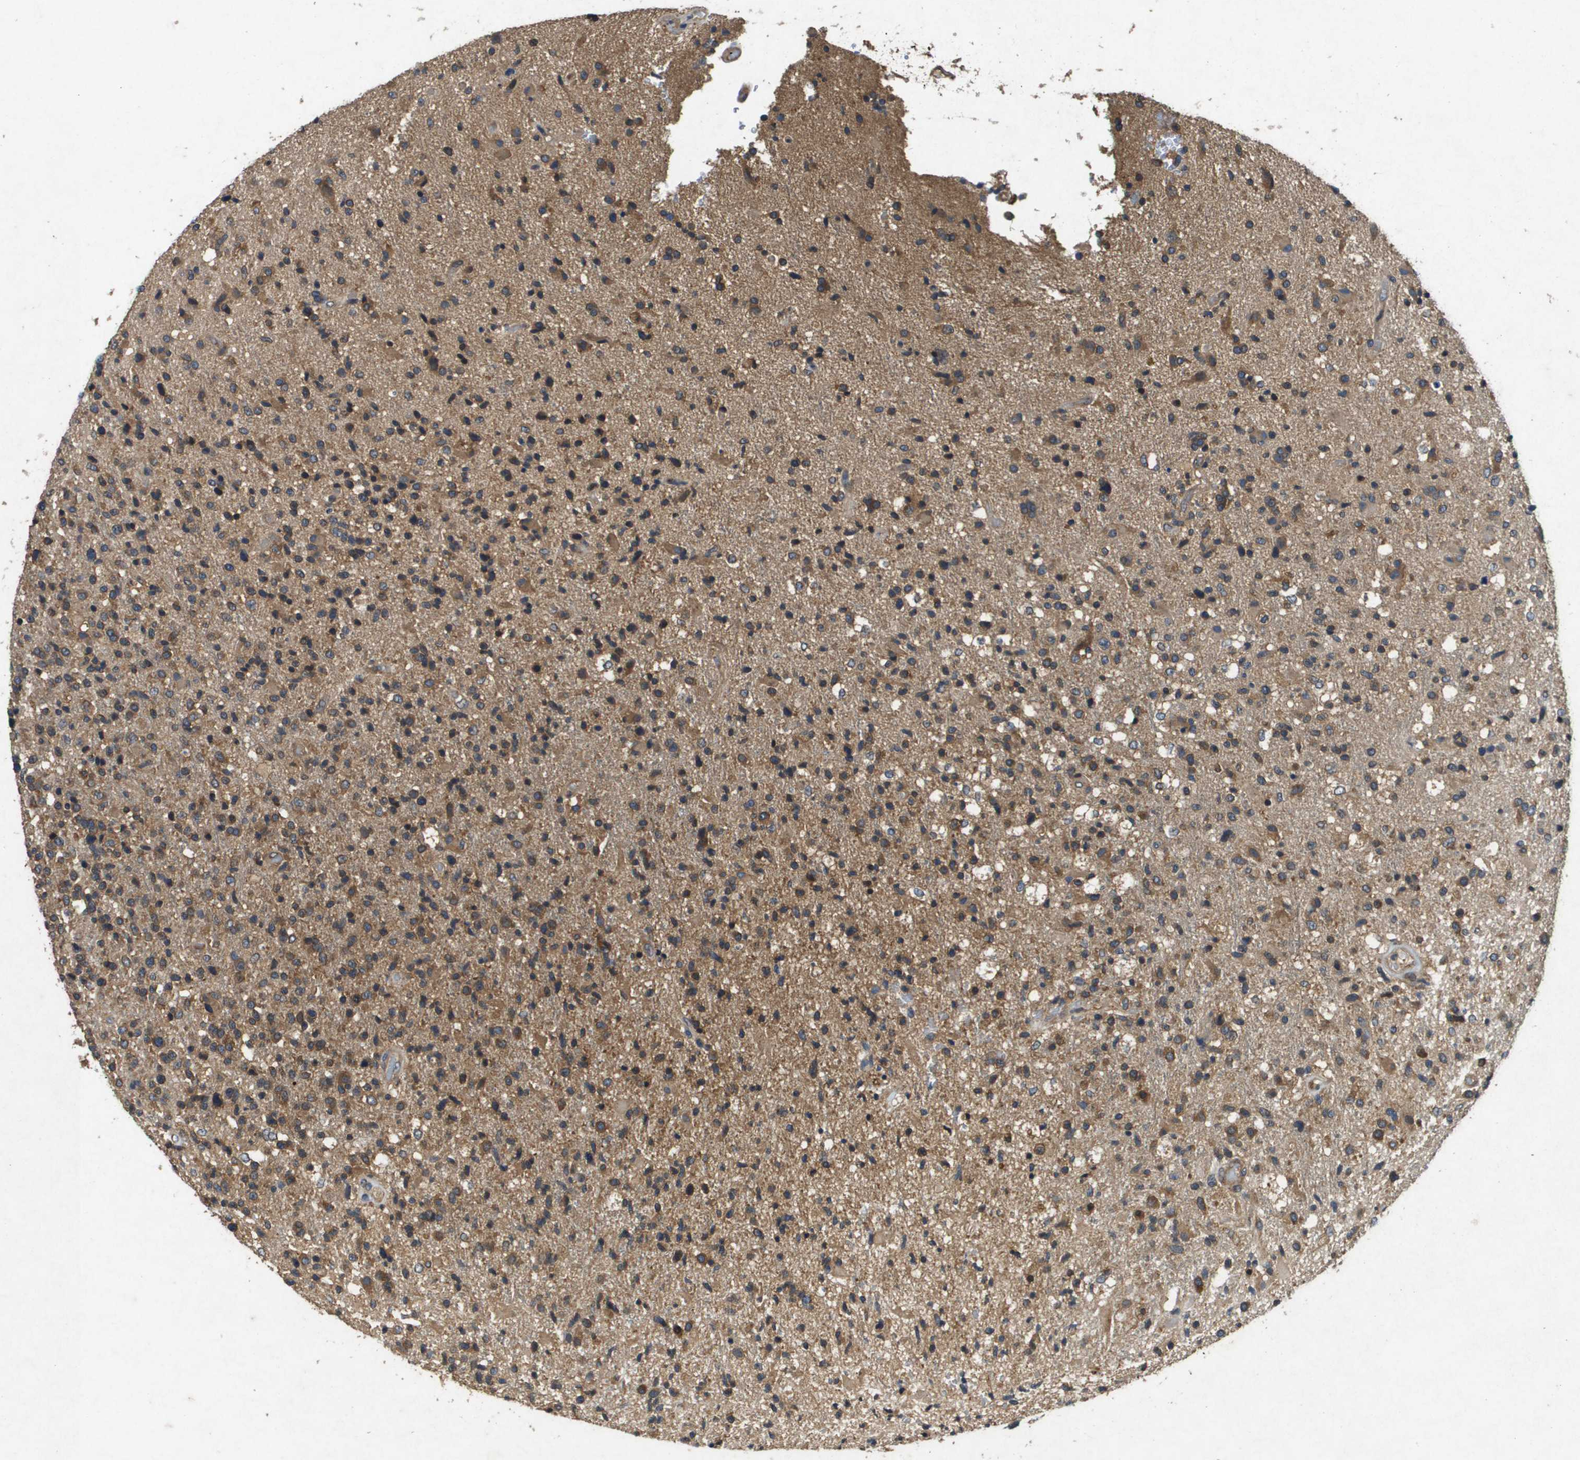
{"staining": {"intensity": "moderate", "quantity": ">75%", "location": "cytoplasmic/membranous"}, "tissue": "glioma", "cell_type": "Tumor cells", "image_type": "cancer", "snomed": [{"axis": "morphology", "description": "Glioma, malignant, High grade"}, {"axis": "topography", "description": "Brain"}], "caption": "Moderate cytoplasmic/membranous protein staining is identified in approximately >75% of tumor cells in glioma.", "gene": "PTPRT", "patient": {"sex": "male", "age": 72}}